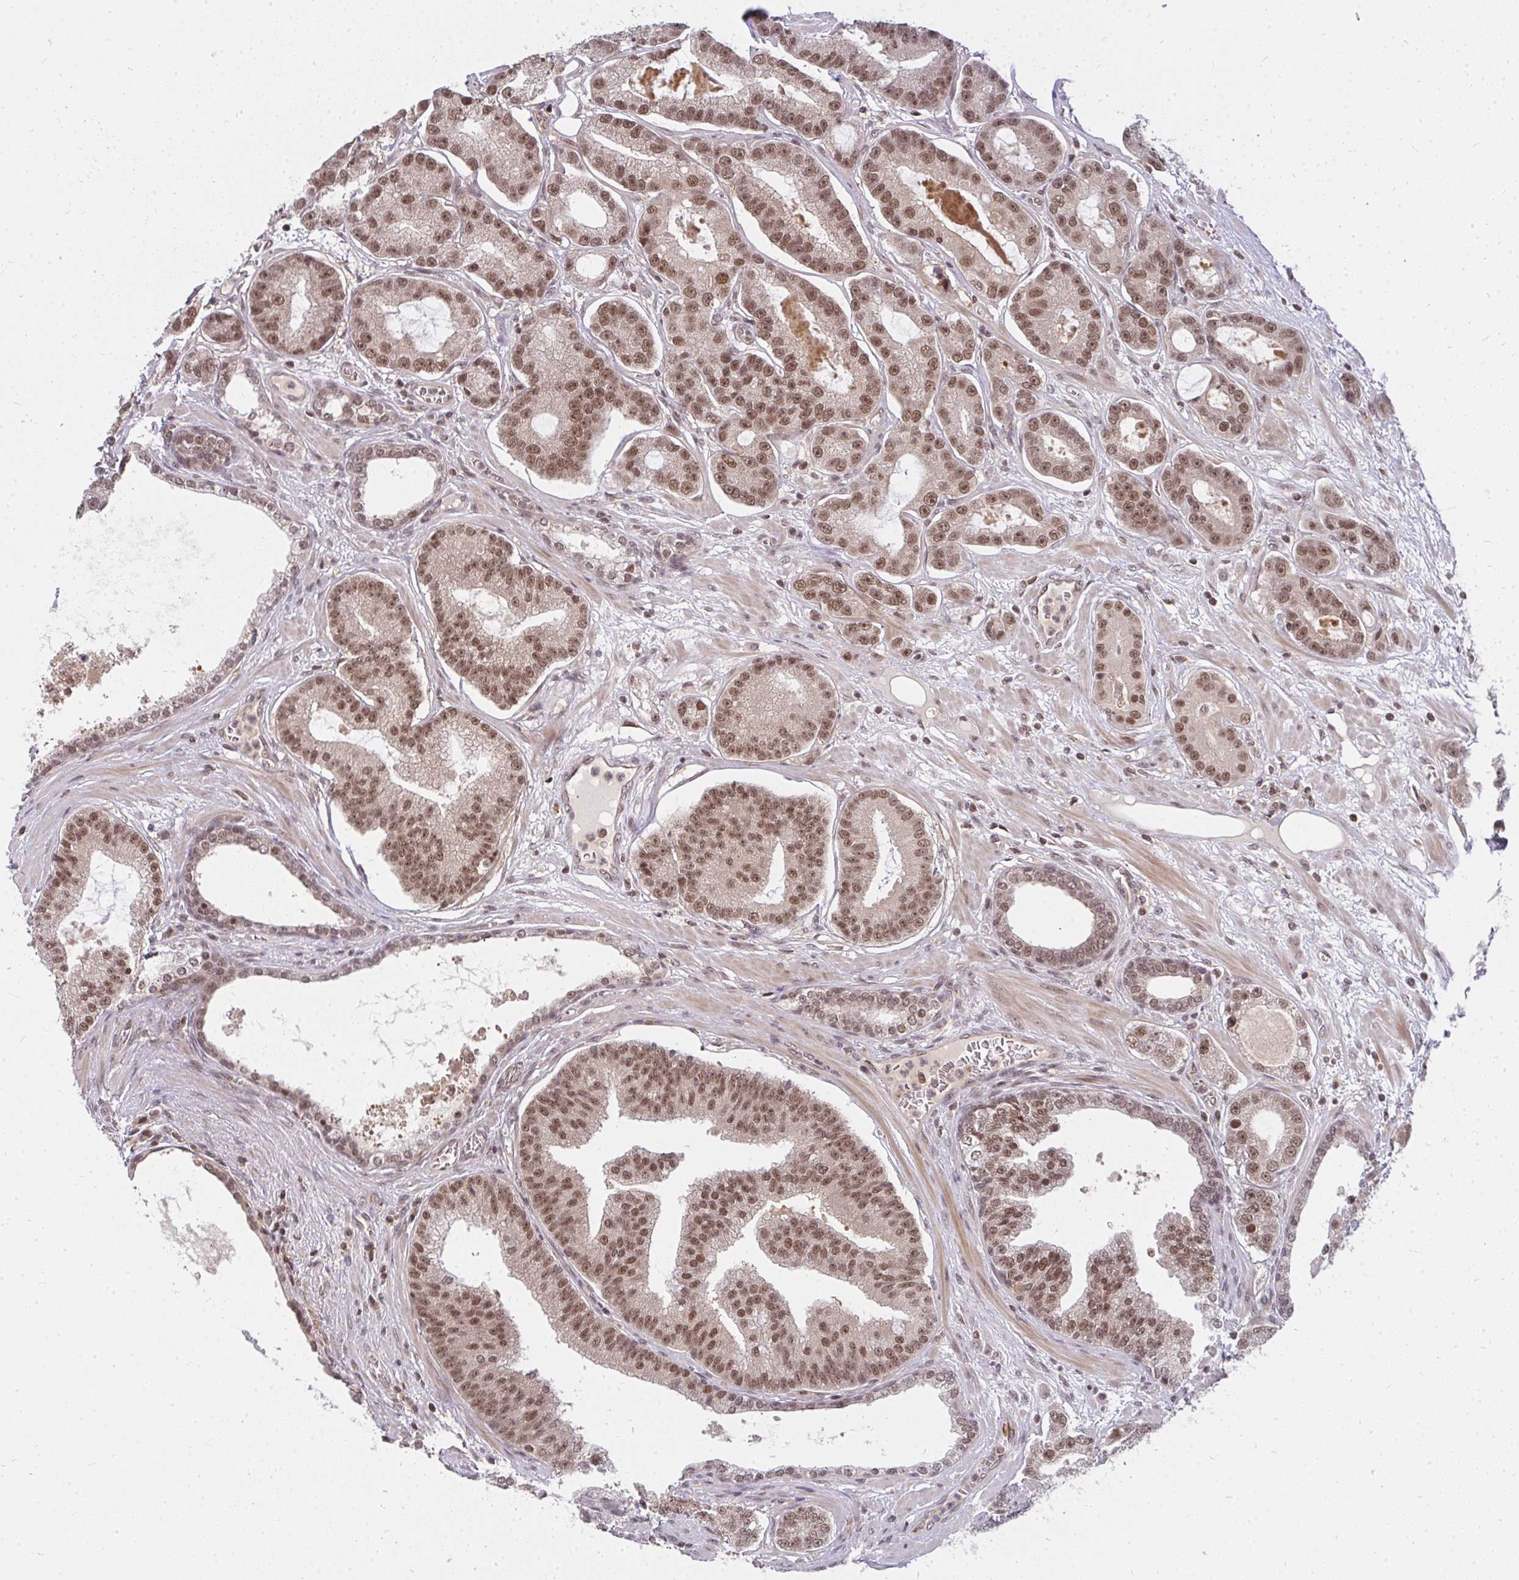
{"staining": {"intensity": "moderate", "quantity": ">75%", "location": "nuclear"}, "tissue": "prostate cancer", "cell_type": "Tumor cells", "image_type": "cancer", "snomed": [{"axis": "morphology", "description": "Adenocarcinoma, High grade"}, {"axis": "topography", "description": "Prostate"}], "caption": "IHC staining of high-grade adenocarcinoma (prostate), which reveals medium levels of moderate nuclear expression in approximately >75% of tumor cells indicating moderate nuclear protein staining. The staining was performed using DAB (brown) for protein detection and nuclei were counterstained in hematoxylin (blue).", "gene": "GTF3C6", "patient": {"sex": "male", "age": 65}}